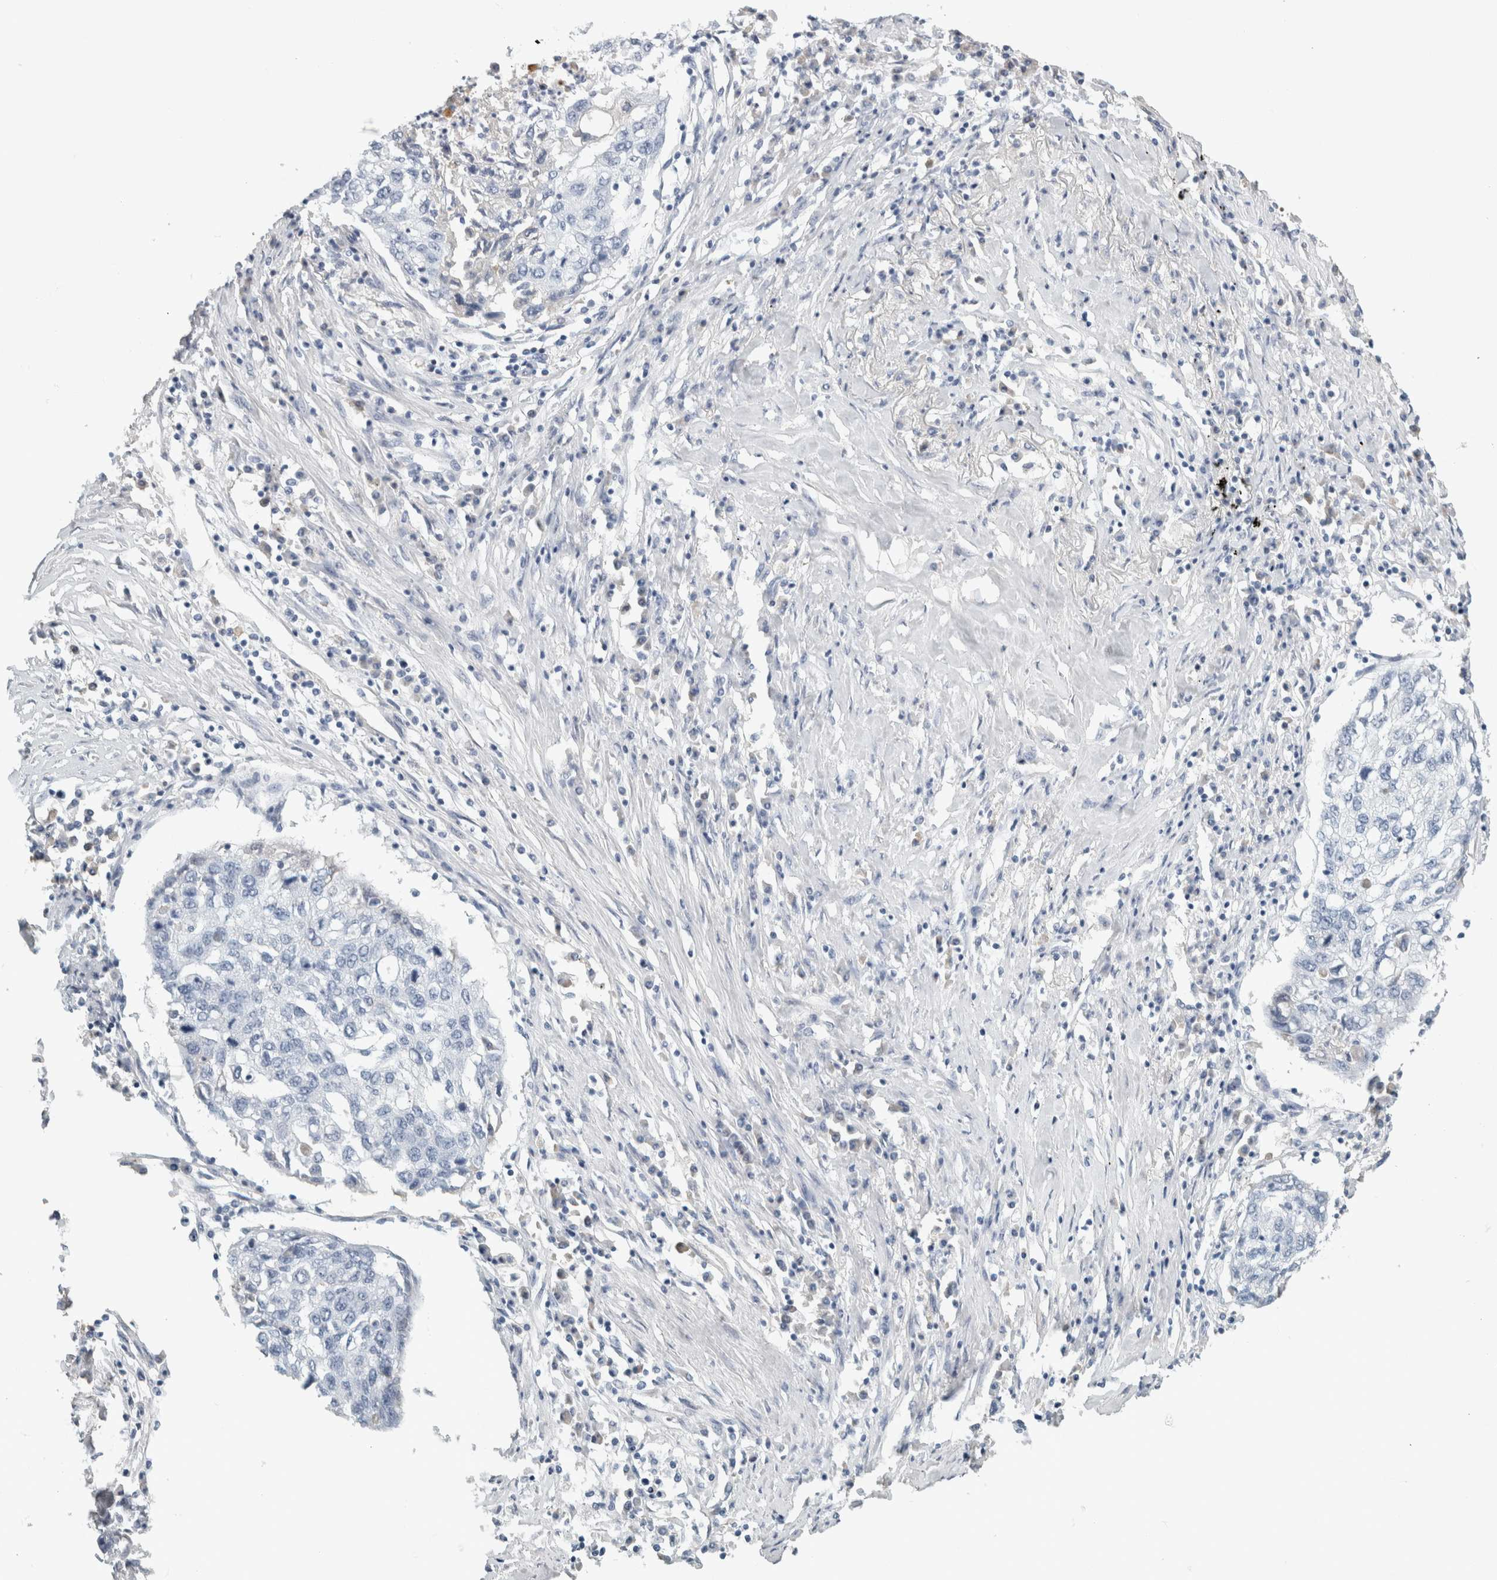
{"staining": {"intensity": "negative", "quantity": "none", "location": "none"}, "tissue": "lung cancer", "cell_type": "Tumor cells", "image_type": "cancer", "snomed": [{"axis": "morphology", "description": "Squamous cell carcinoma, NOS"}, {"axis": "topography", "description": "Lung"}], "caption": "Immunohistochemistry histopathology image of neoplastic tissue: human lung squamous cell carcinoma stained with DAB reveals no significant protein positivity in tumor cells.", "gene": "TSPAN8", "patient": {"sex": "female", "age": 63}}